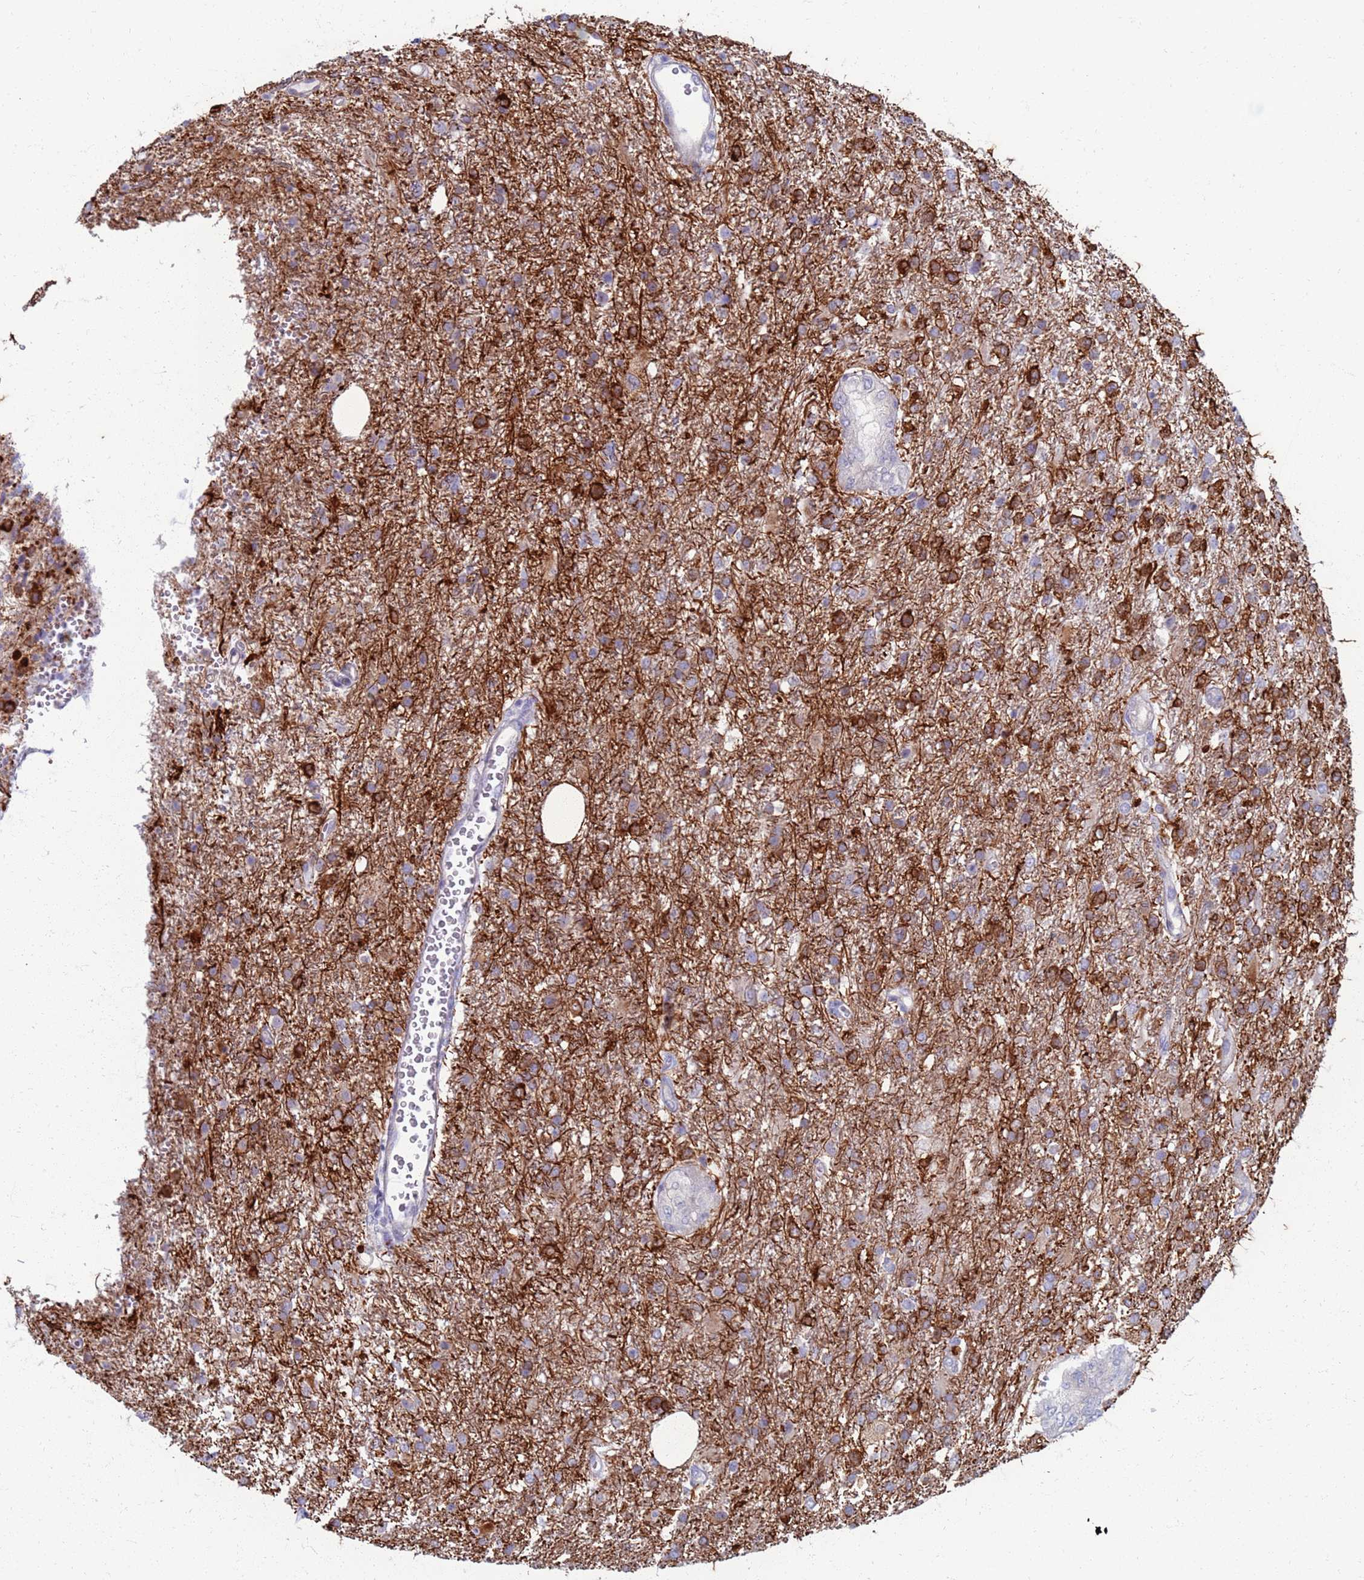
{"staining": {"intensity": "moderate", "quantity": "25%-75%", "location": "cytoplasmic/membranous"}, "tissue": "glioma", "cell_type": "Tumor cells", "image_type": "cancer", "snomed": [{"axis": "morphology", "description": "Glioma, malignant, High grade"}, {"axis": "topography", "description": "Brain"}], "caption": "Protein expression by immunohistochemistry (IHC) demonstrates moderate cytoplasmic/membranous staining in about 25%-75% of tumor cells in glioma.", "gene": "CLCA2", "patient": {"sex": "male", "age": 56}}